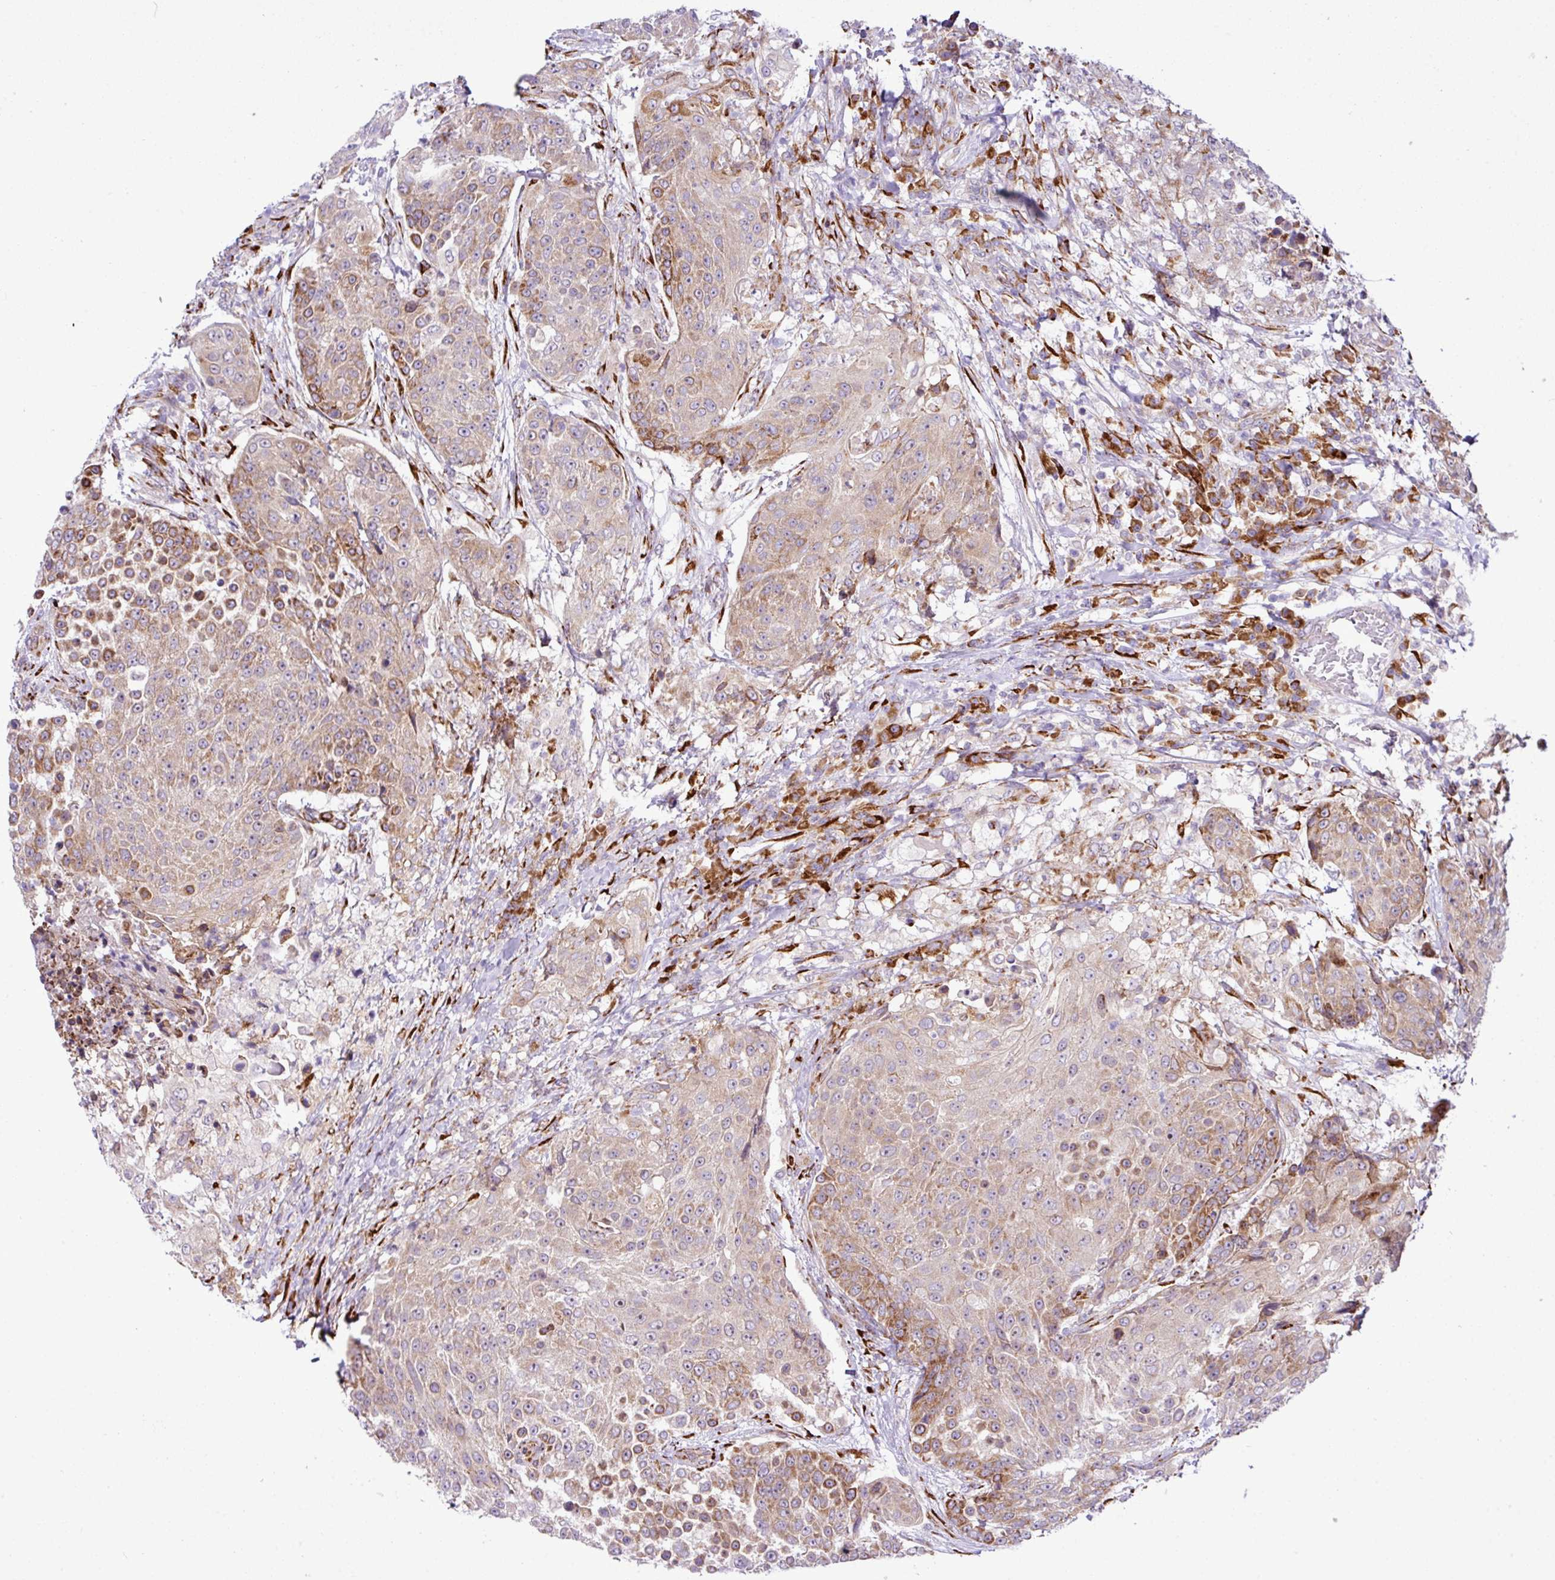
{"staining": {"intensity": "moderate", "quantity": "25%-75%", "location": "cytoplasmic/membranous"}, "tissue": "urothelial cancer", "cell_type": "Tumor cells", "image_type": "cancer", "snomed": [{"axis": "morphology", "description": "Urothelial carcinoma, High grade"}, {"axis": "topography", "description": "Urinary bladder"}], "caption": "Immunohistochemical staining of urothelial cancer displays medium levels of moderate cytoplasmic/membranous staining in approximately 25%-75% of tumor cells. (DAB IHC with brightfield microscopy, high magnification).", "gene": "CFAP97", "patient": {"sex": "female", "age": 63}}